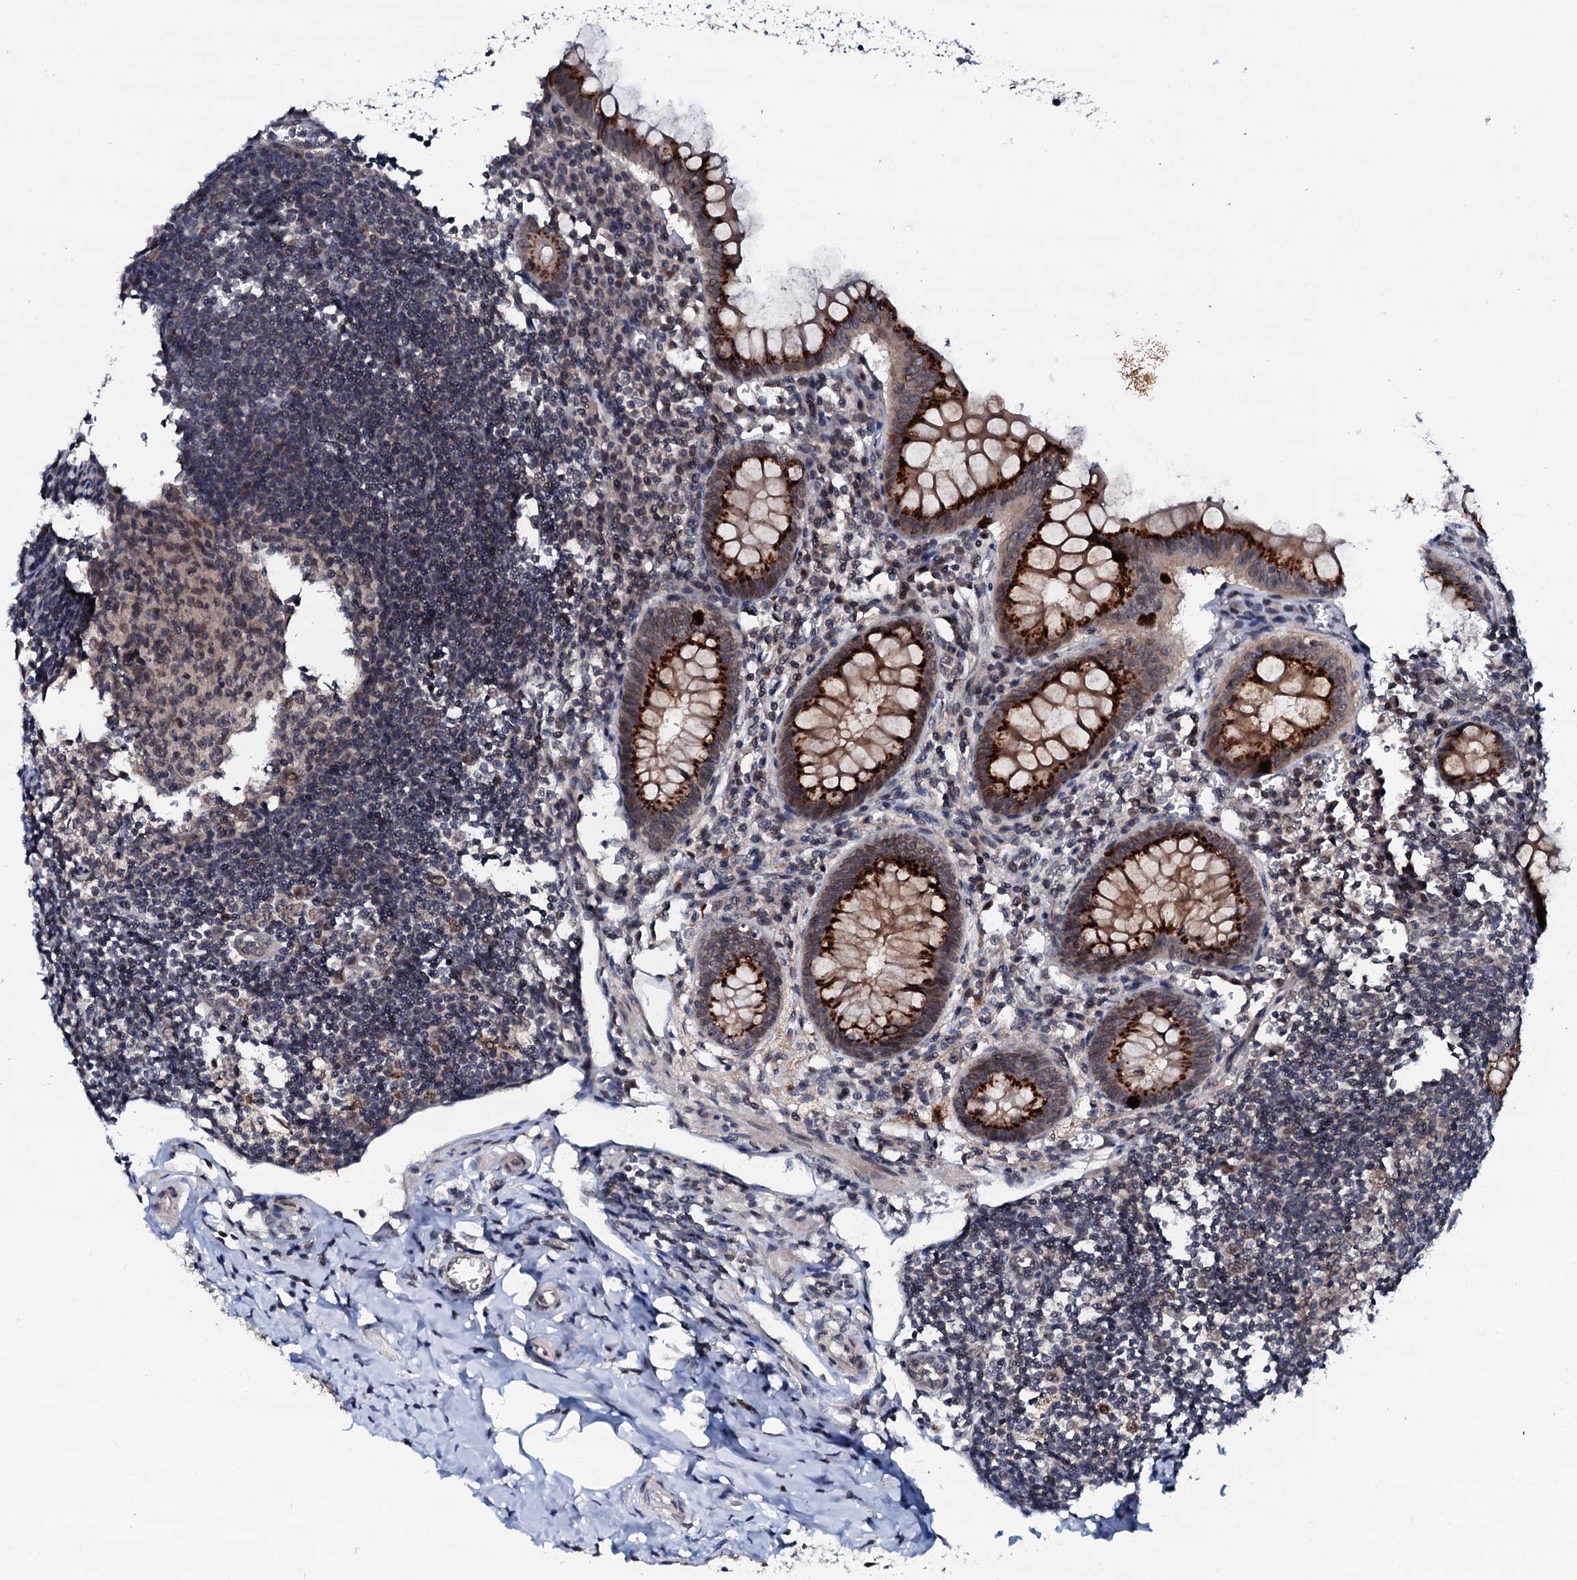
{"staining": {"intensity": "strong", "quantity": "25%-75%", "location": "cytoplasmic/membranous"}, "tissue": "appendix", "cell_type": "Glandular cells", "image_type": "normal", "snomed": [{"axis": "morphology", "description": "Normal tissue, NOS"}, {"axis": "topography", "description": "Appendix"}], "caption": "High-magnification brightfield microscopy of normal appendix stained with DAB (3,3'-diaminobenzidine) (brown) and counterstained with hematoxylin (blue). glandular cells exhibit strong cytoplasmic/membranous expression is seen in about25%-75% of cells.", "gene": "SNTA1", "patient": {"sex": "female", "age": 33}}